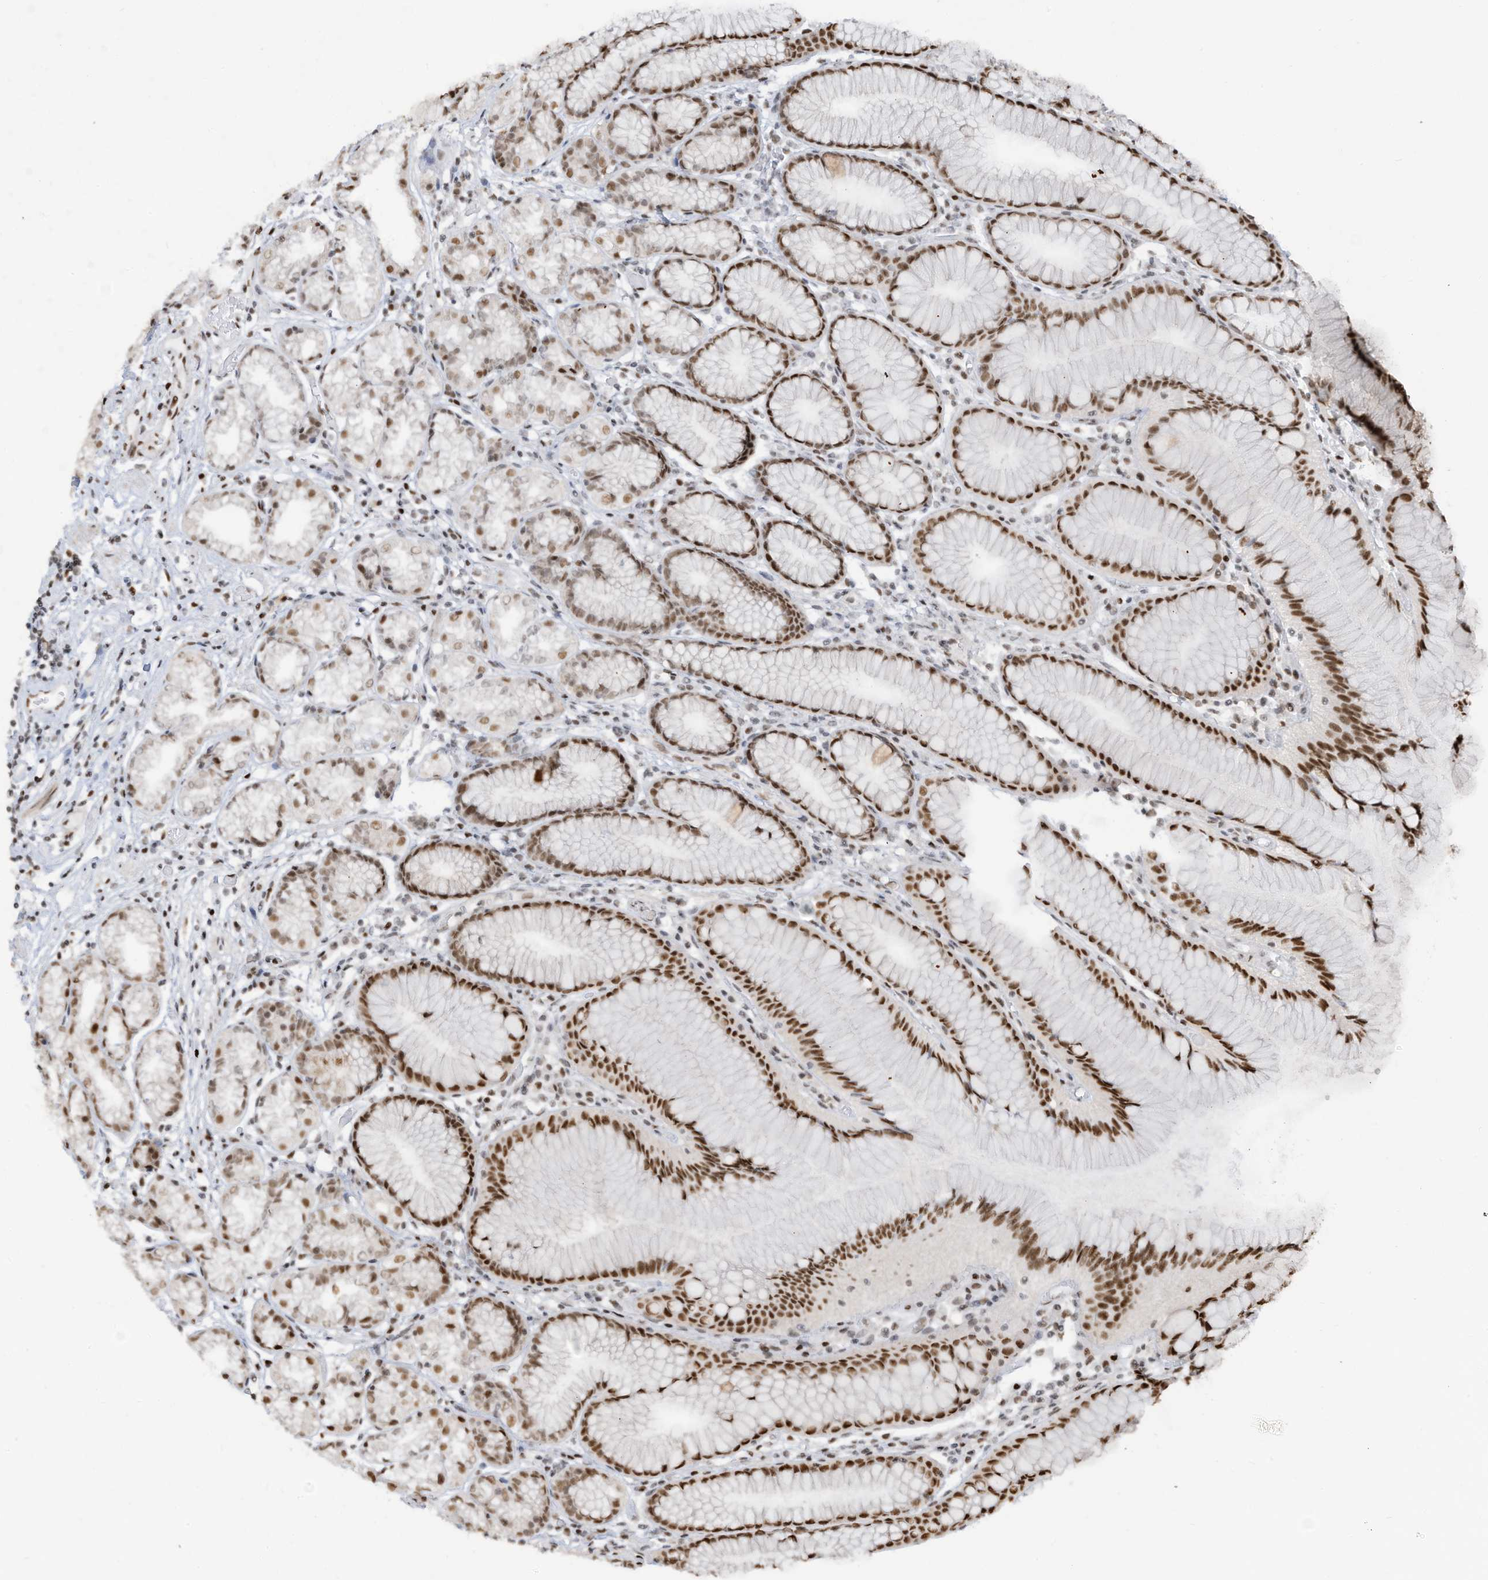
{"staining": {"intensity": "moderate", "quantity": ">75%", "location": "nuclear"}, "tissue": "stomach", "cell_type": "Glandular cells", "image_type": "normal", "snomed": [{"axis": "morphology", "description": "Normal tissue, NOS"}, {"axis": "topography", "description": "Stomach"}], "caption": "Stomach stained with immunohistochemistry exhibits moderate nuclear positivity in approximately >75% of glandular cells.", "gene": "SAMD15", "patient": {"sex": "female", "age": 57}}